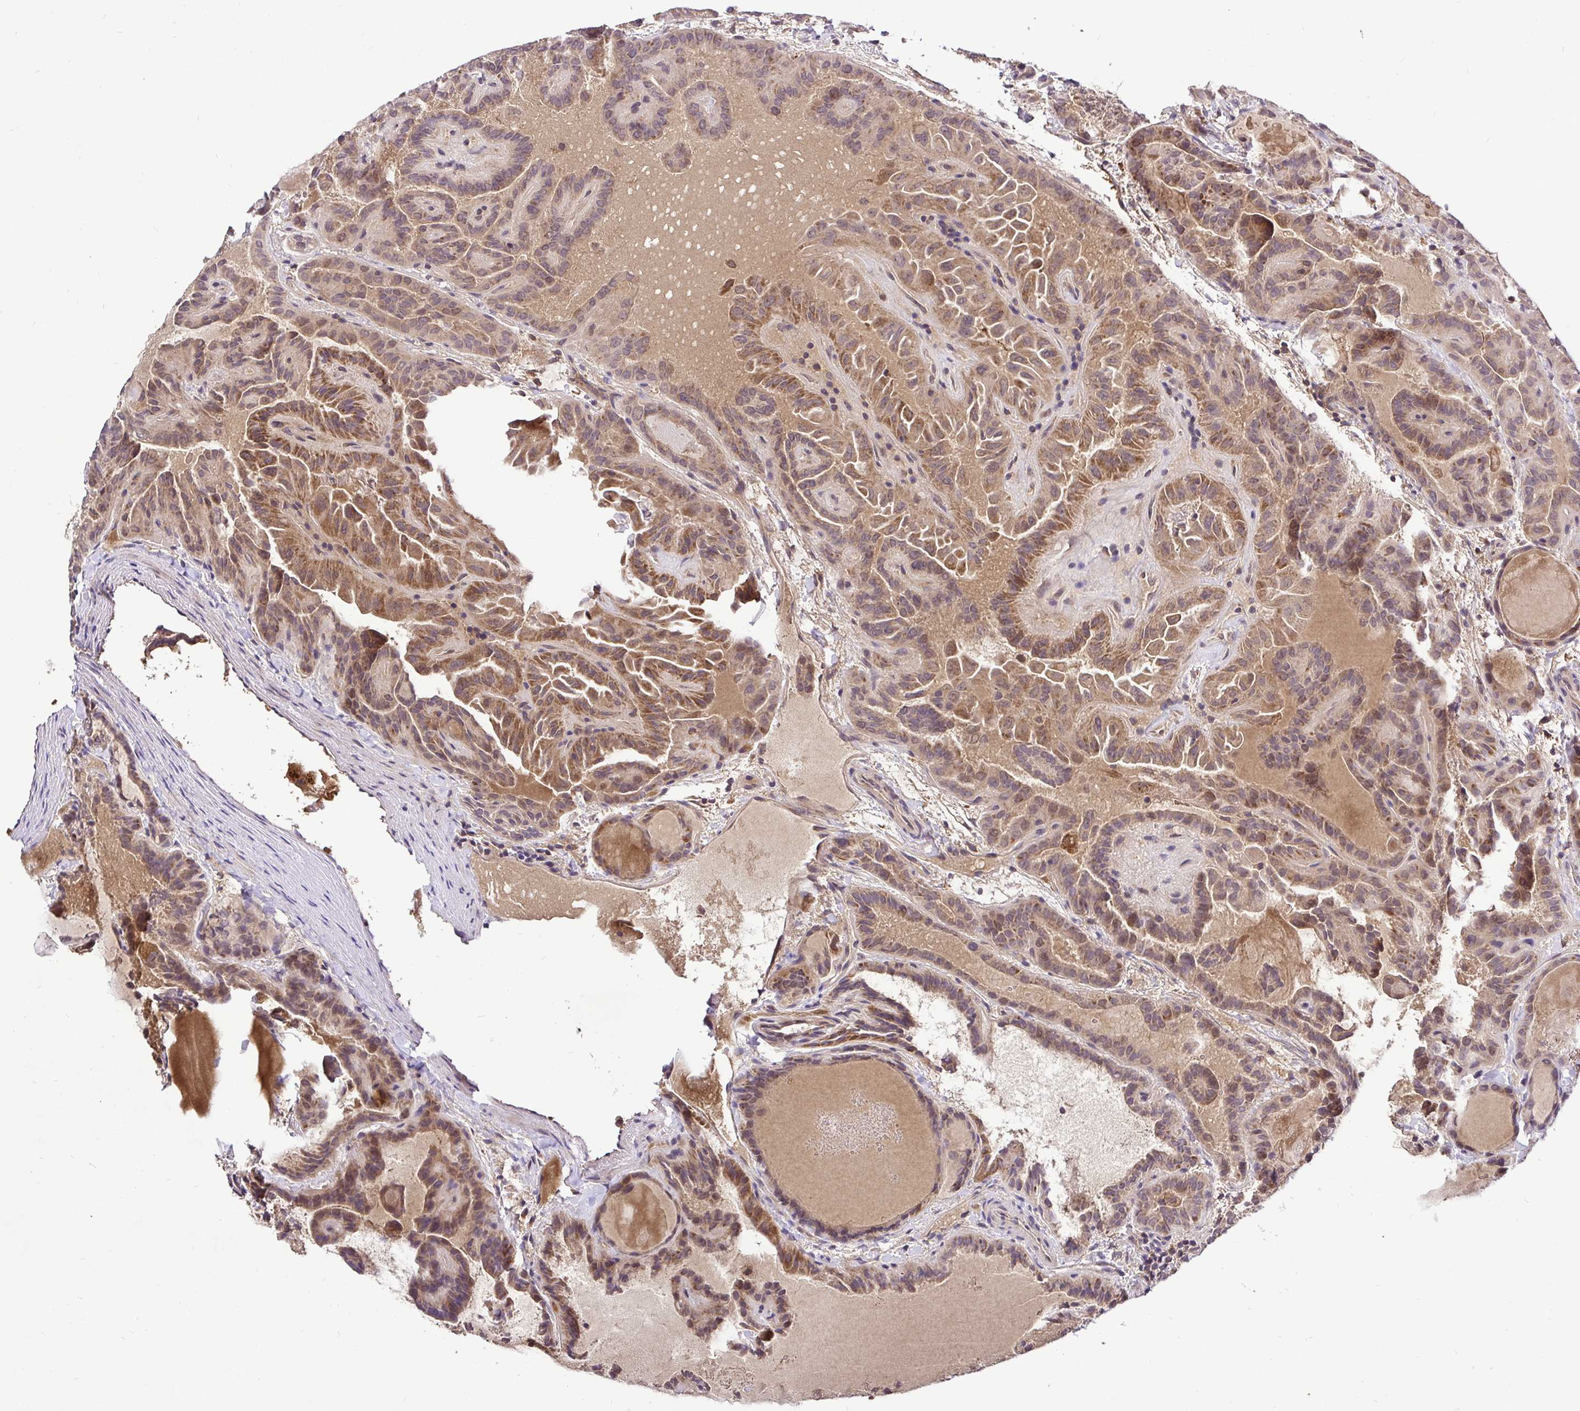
{"staining": {"intensity": "moderate", "quantity": ">75%", "location": "cytoplasmic/membranous"}, "tissue": "thyroid cancer", "cell_type": "Tumor cells", "image_type": "cancer", "snomed": [{"axis": "morphology", "description": "Papillary adenocarcinoma, NOS"}, {"axis": "topography", "description": "Thyroid gland"}], "caption": "Immunohistochemical staining of human thyroid papillary adenocarcinoma exhibits medium levels of moderate cytoplasmic/membranous protein positivity in approximately >75% of tumor cells. Using DAB (3,3'-diaminobenzidine) (brown) and hematoxylin (blue) stains, captured at high magnification using brightfield microscopy.", "gene": "UBE2M", "patient": {"sex": "female", "age": 46}}